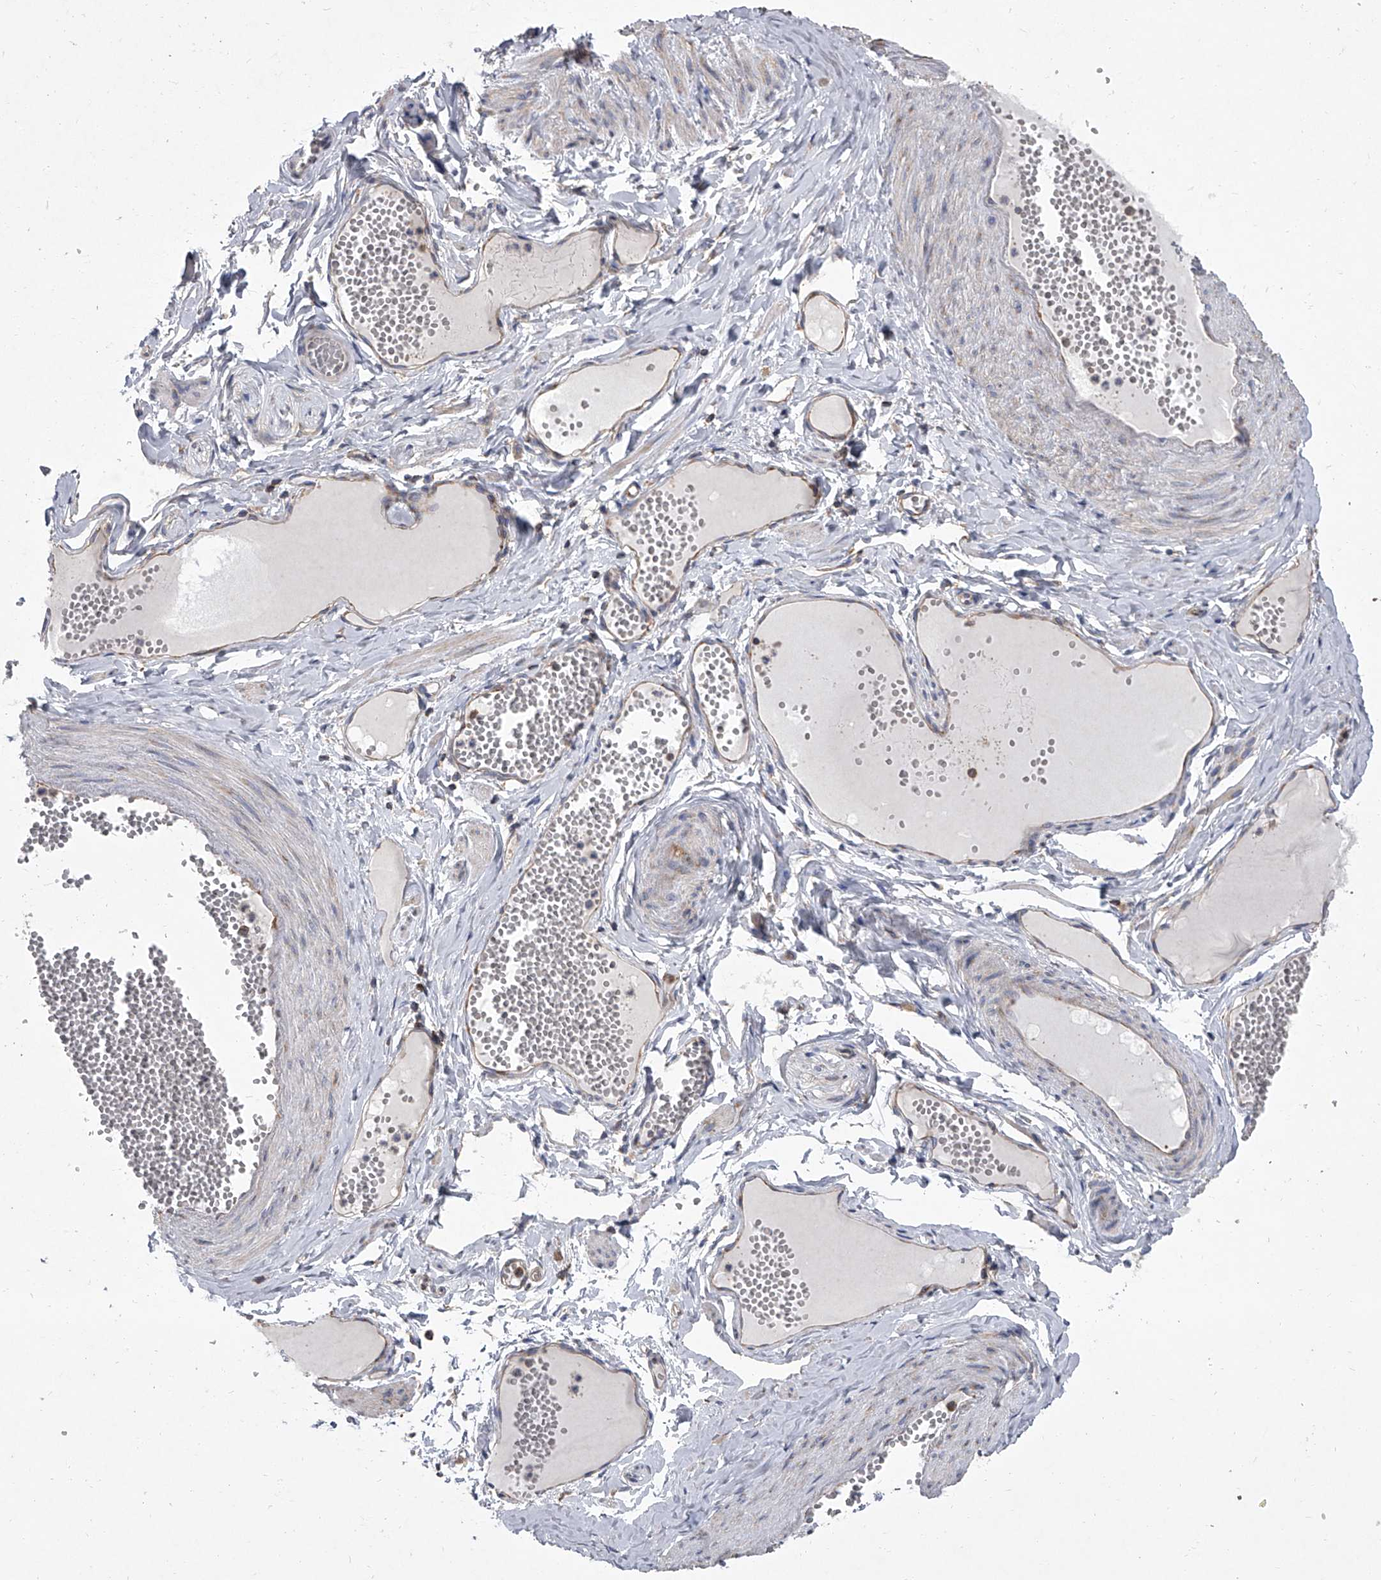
{"staining": {"intensity": "moderate", "quantity": ">75%", "location": "cytoplasmic/membranous"}, "tissue": "adipose tissue", "cell_type": "Adipocytes", "image_type": "normal", "snomed": [{"axis": "morphology", "description": "Normal tissue, NOS"}, {"axis": "topography", "description": "Smooth muscle"}, {"axis": "topography", "description": "Peripheral nerve tissue"}], "caption": "This is a photomicrograph of IHC staining of benign adipose tissue, which shows moderate staining in the cytoplasmic/membranous of adipocytes.", "gene": "EIF2S2", "patient": {"sex": "female", "age": 39}}